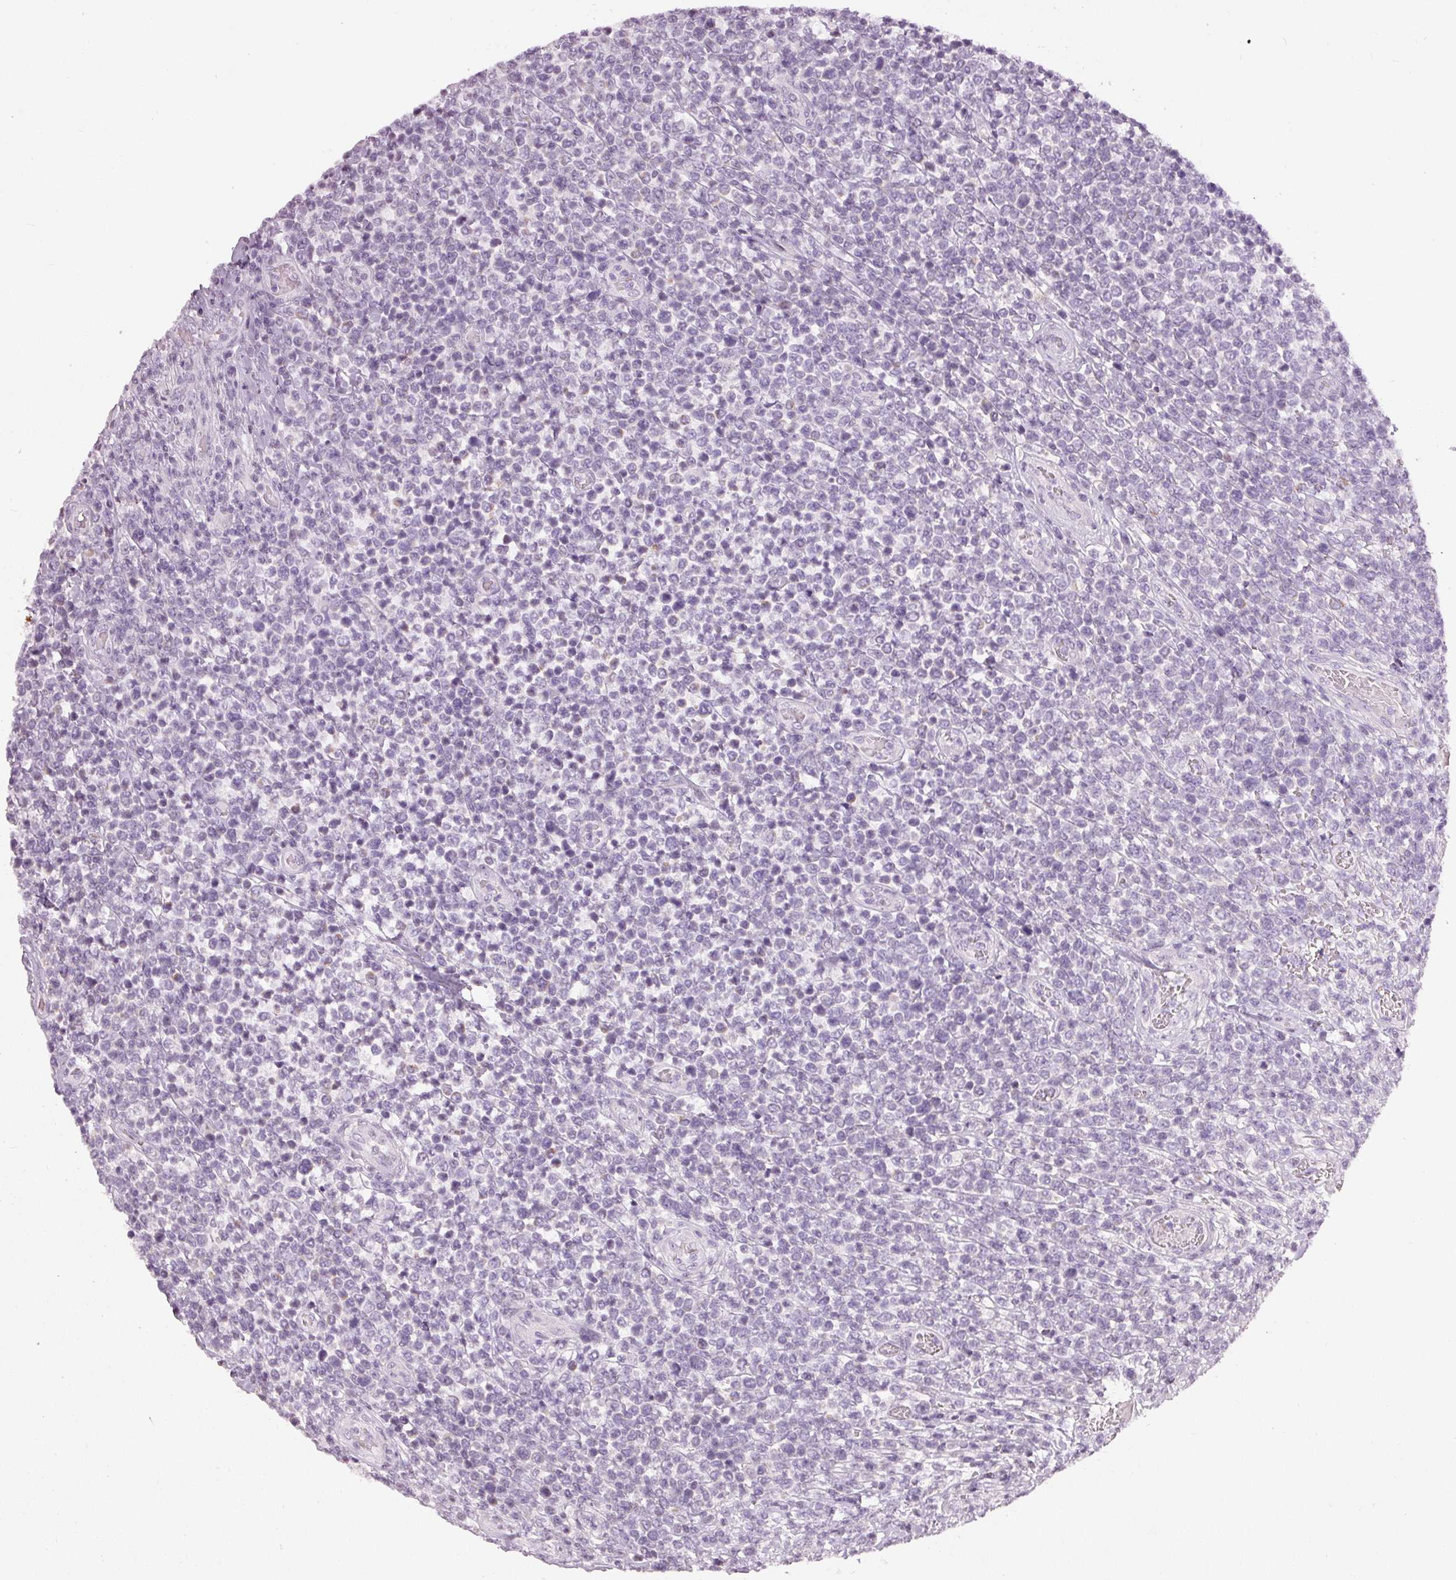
{"staining": {"intensity": "negative", "quantity": "none", "location": "none"}, "tissue": "lymphoma", "cell_type": "Tumor cells", "image_type": "cancer", "snomed": [{"axis": "morphology", "description": "Malignant lymphoma, non-Hodgkin's type, High grade"}, {"axis": "topography", "description": "Soft tissue"}], "caption": "Tumor cells are negative for protein expression in human high-grade malignant lymphoma, non-Hodgkin's type. (DAB (3,3'-diaminobenzidine) immunohistochemistry (IHC) visualized using brightfield microscopy, high magnification).", "gene": "NRDE2", "patient": {"sex": "female", "age": 56}}